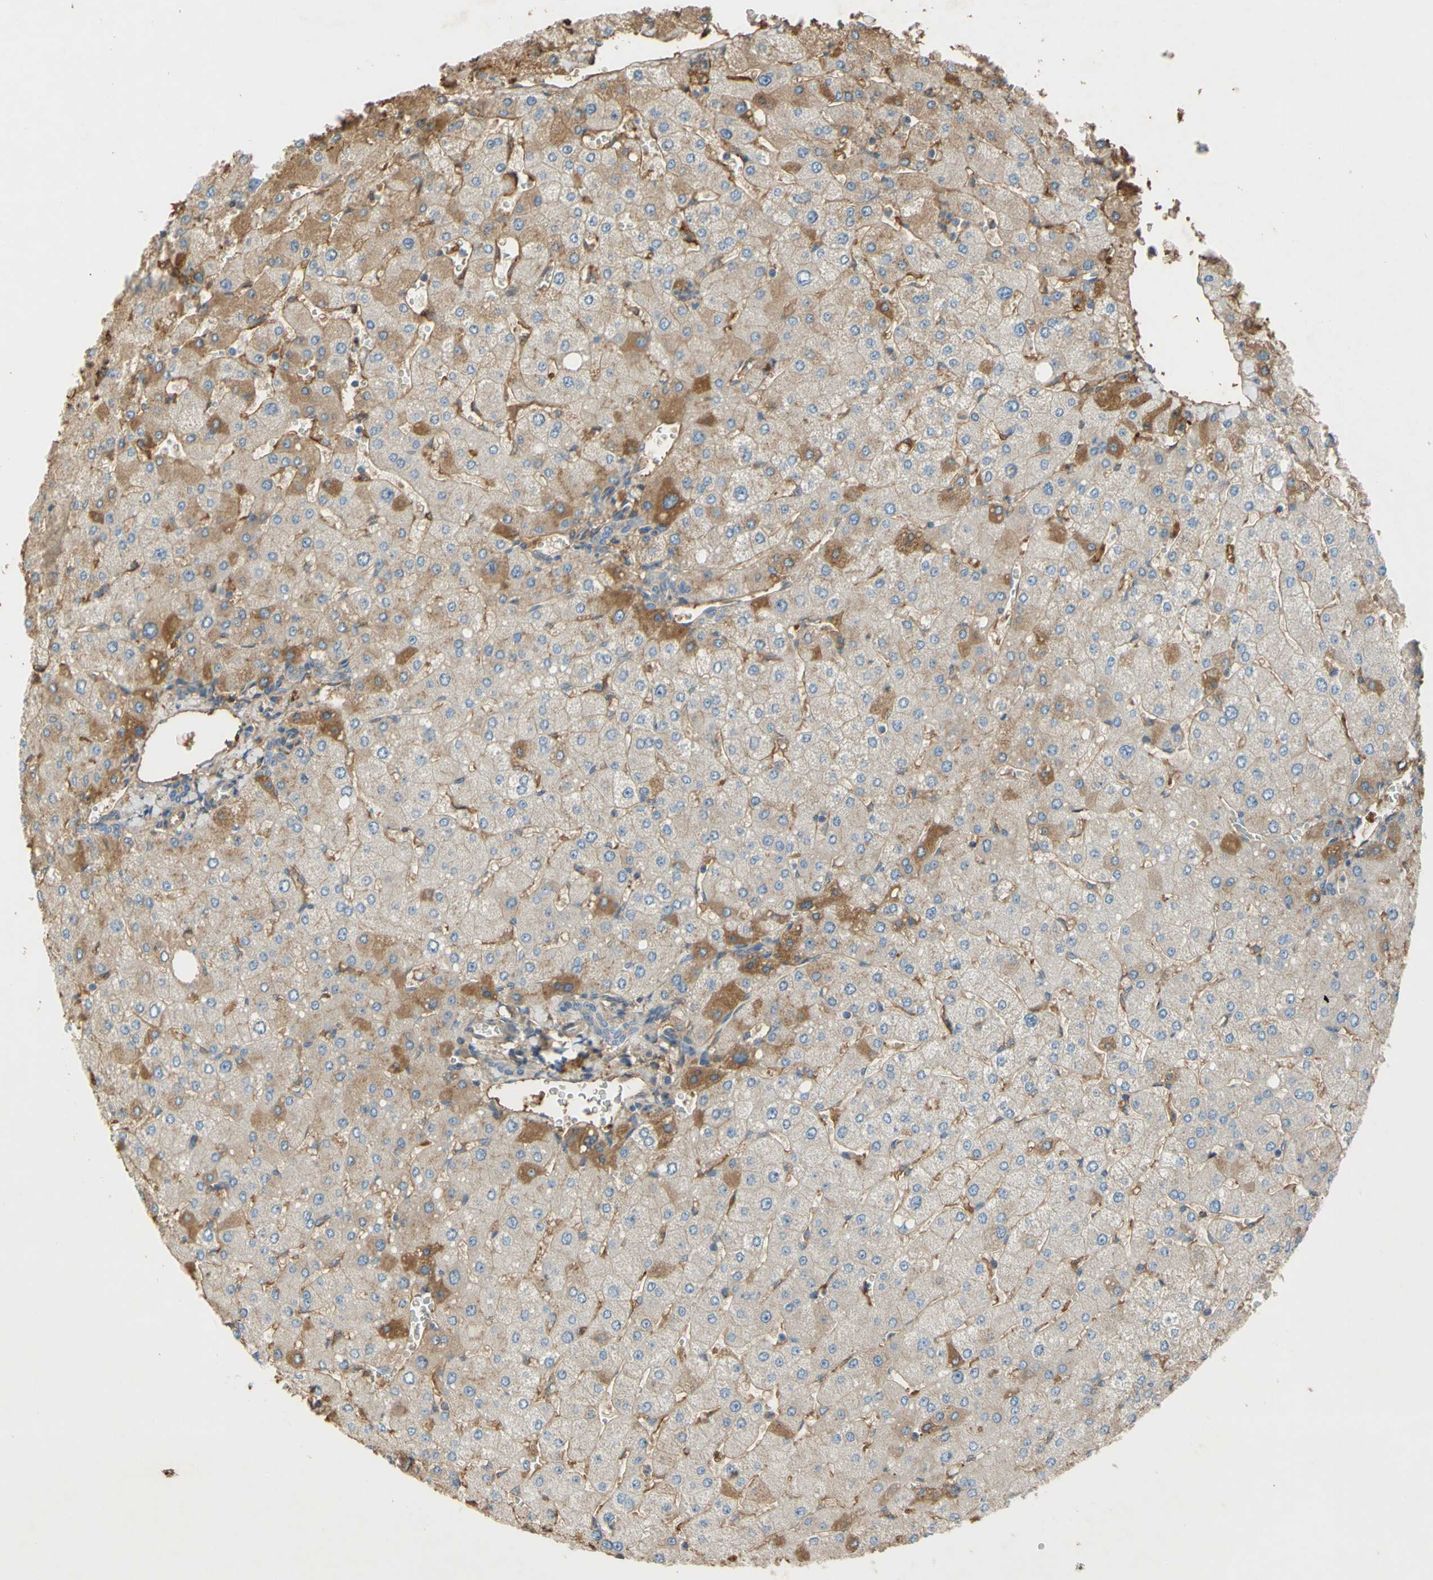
{"staining": {"intensity": "negative", "quantity": "none", "location": "none"}, "tissue": "liver", "cell_type": "Cholangiocytes", "image_type": "normal", "snomed": [{"axis": "morphology", "description": "Normal tissue, NOS"}, {"axis": "topography", "description": "Liver"}], "caption": "Immunohistochemistry image of normal liver stained for a protein (brown), which demonstrates no staining in cholangiocytes. Nuclei are stained in blue.", "gene": "TIMP2", "patient": {"sex": "male", "age": 55}}